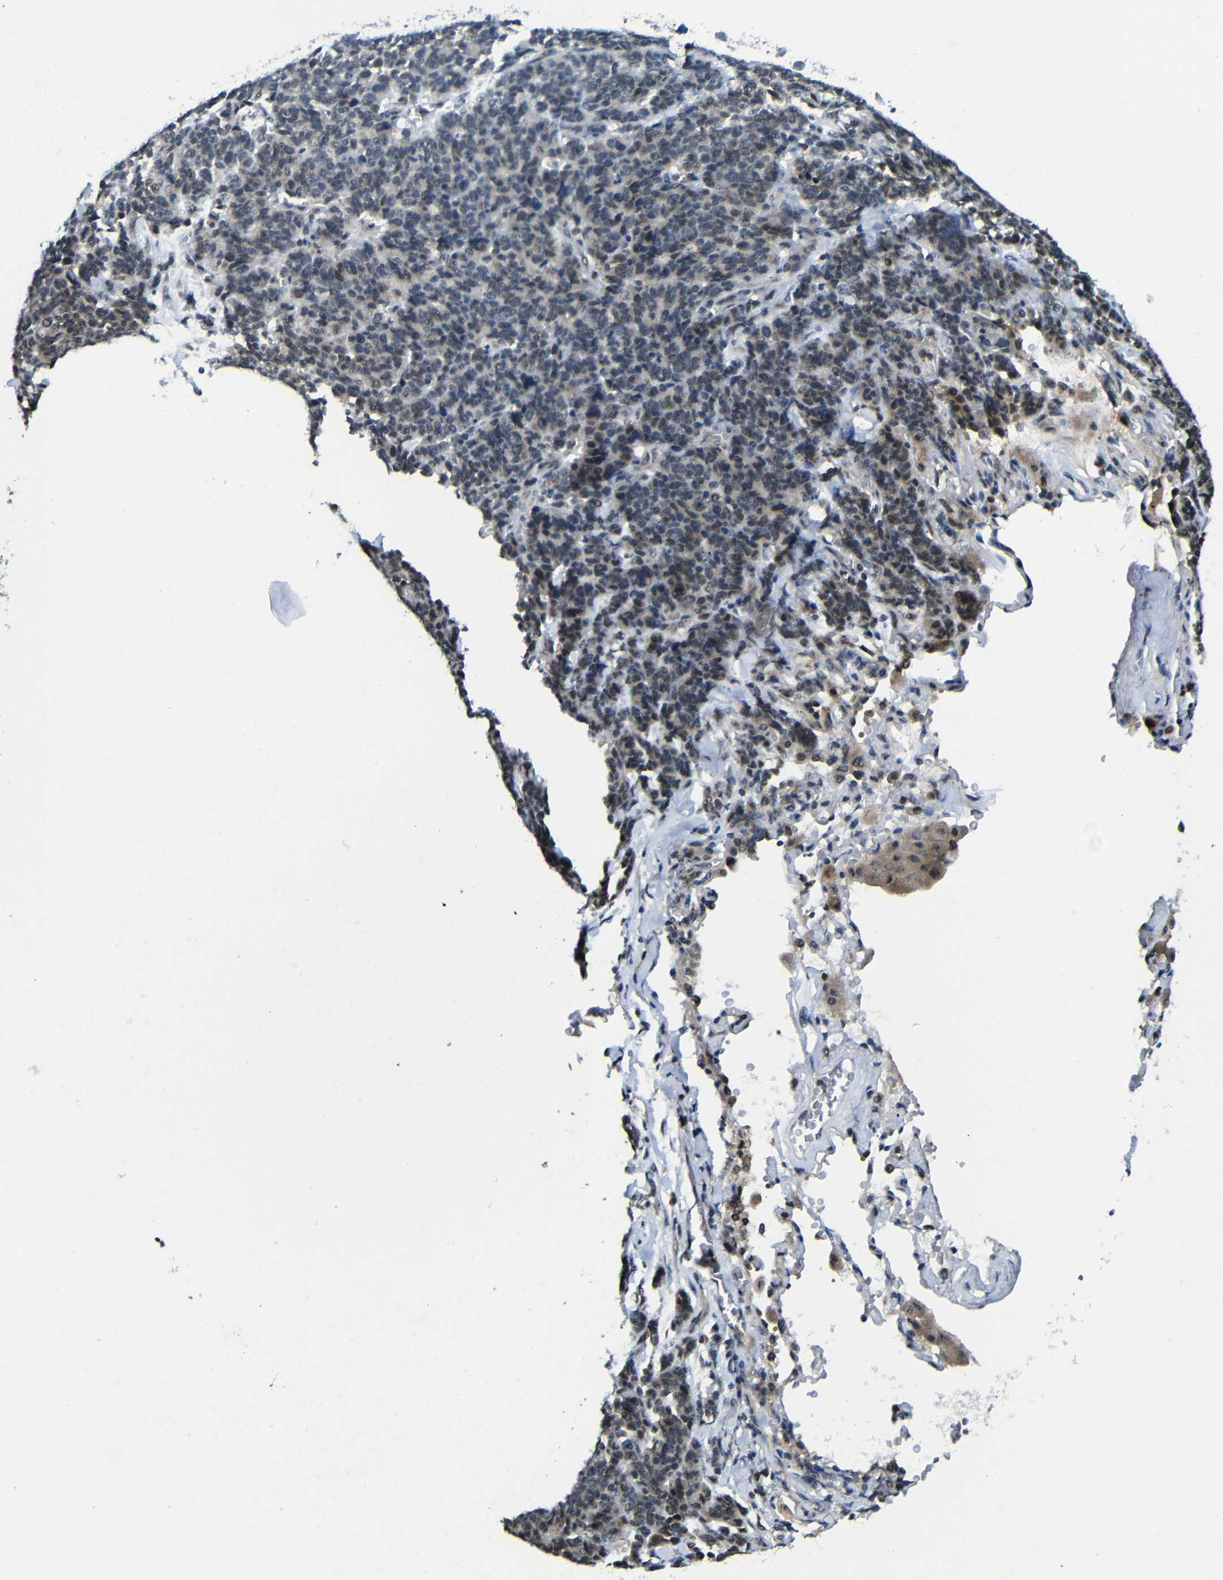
{"staining": {"intensity": "weak", "quantity": ">75%", "location": "cytoplasmic/membranous"}, "tissue": "lung cancer", "cell_type": "Tumor cells", "image_type": "cancer", "snomed": [{"axis": "morphology", "description": "Neoplasm, malignant, NOS"}, {"axis": "topography", "description": "Lung"}], "caption": "There is low levels of weak cytoplasmic/membranous staining in tumor cells of lung neoplasm (malignant), as demonstrated by immunohistochemical staining (brown color).", "gene": "FAM172A", "patient": {"sex": "female", "age": 58}}